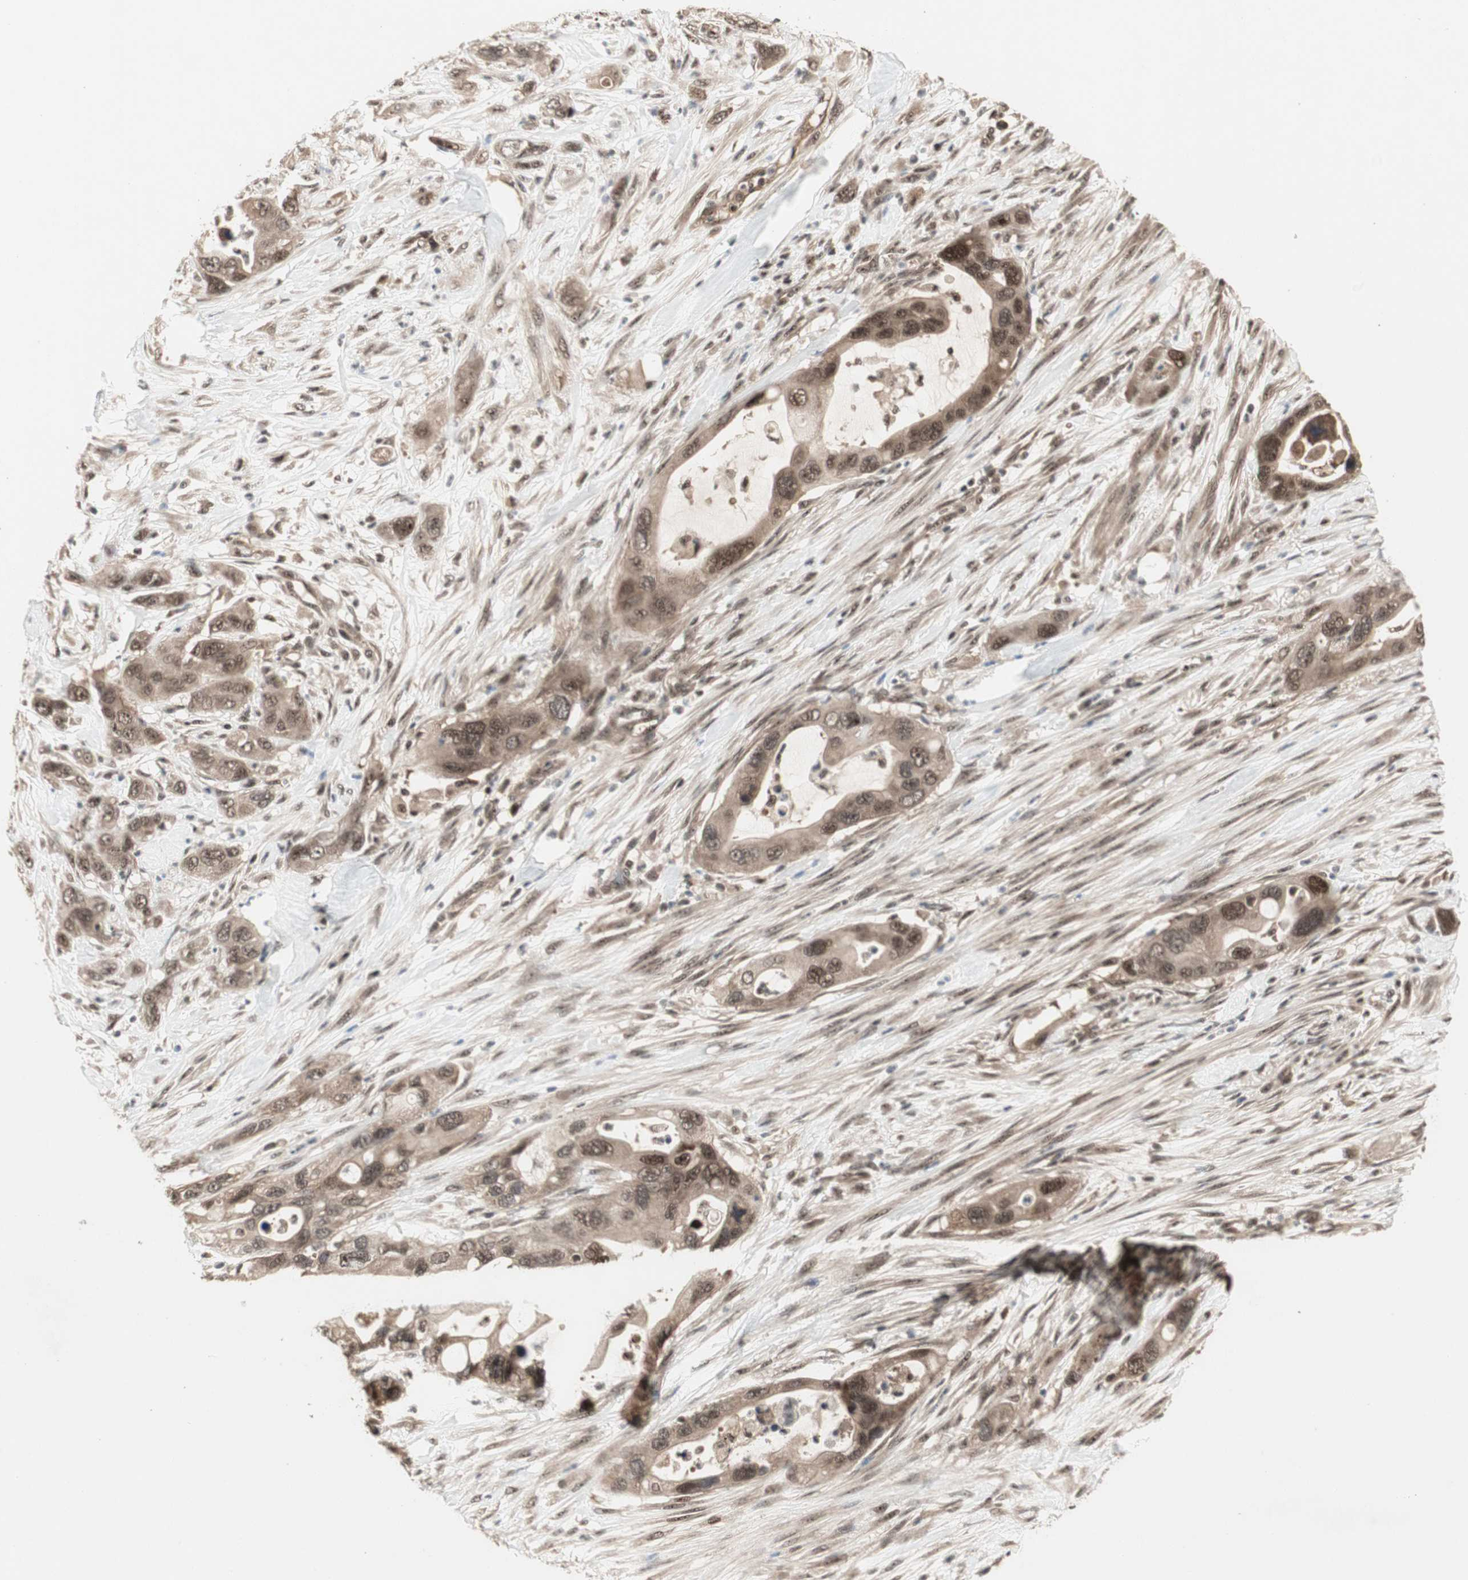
{"staining": {"intensity": "moderate", "quantity": ">75%", "location": "cytoplasmic/membranous,nuclear"}, "tissue": "pancreatic cancer", "cell_type": "Tumor cells", "image_type": "cancer", "snomed": [{"axis": "morphology", "description": "Adenocarcinoma, NOS"}, {"axis": "topography", "description": "Pancreas"}], "caption": "The histopathology image exhibits staining of adenocarcinoma (pancreatic), revealing moderate cytoplasmic/membranous and nuclear protein staining (brown color) within tumor cells.", "gene": "CSNK2B", "patient": {"sex": "female", "age": 71}}